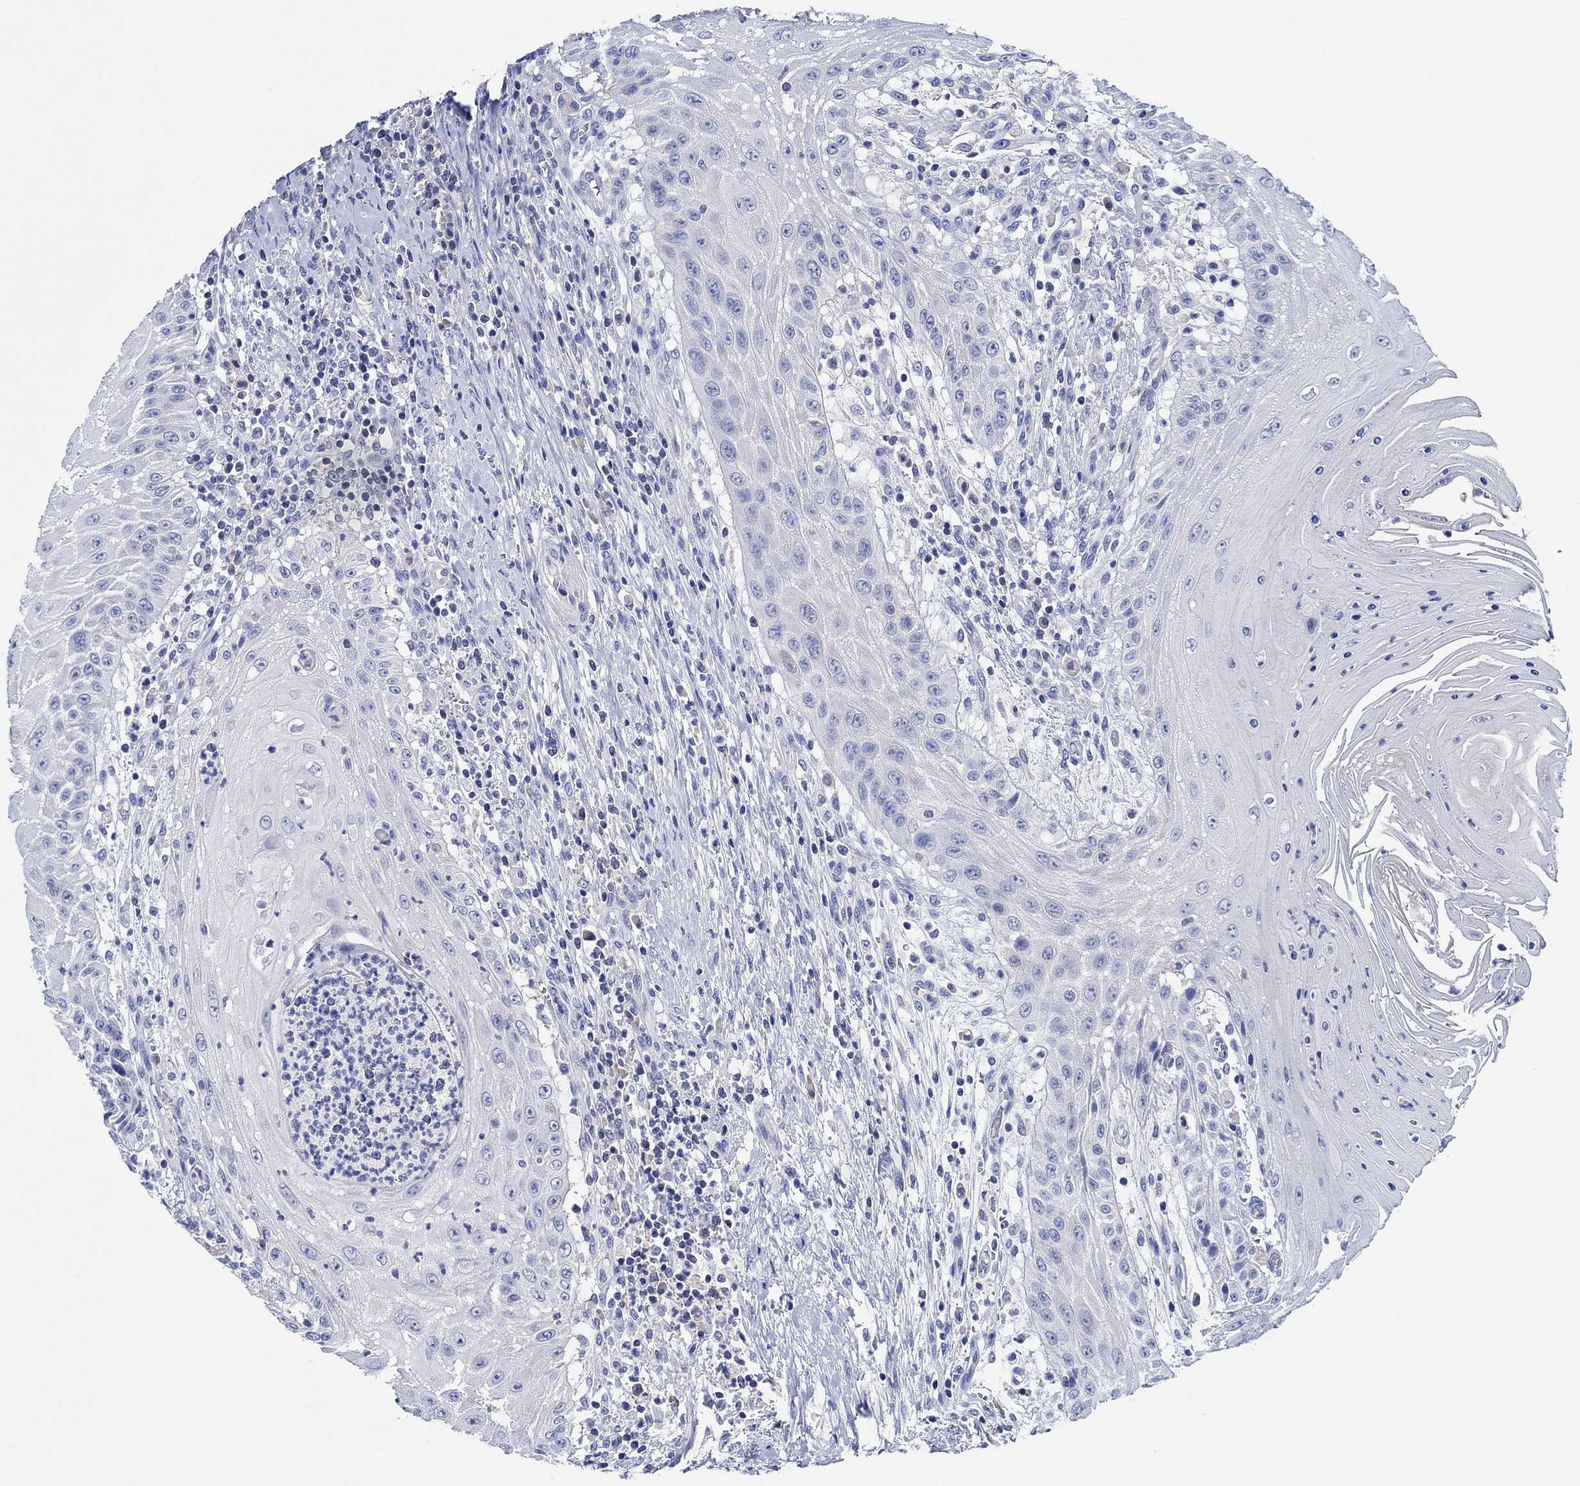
{"staining": {"intensity": "negative", "quantity": "none", "location": "none"}, "tissue": "head and neck cancer", "cell_type": "Tumor cells", "image_type": "cancer", "snomed": [{"axis": "morphology", "description": "Squamous cell carcinoma, NOS"}, {"axis": "topography", "description": "Oral tissue"}, {"axis": "topography", "description": "Head-Neck"}], "caption": "Head and neck cancer (squamous cell carcinoma) was stained to show a protein in brown. There is no significant expression in tumor cells.", "gene": "CPNE6", "patient": {"sex": "male", "age": 58}}